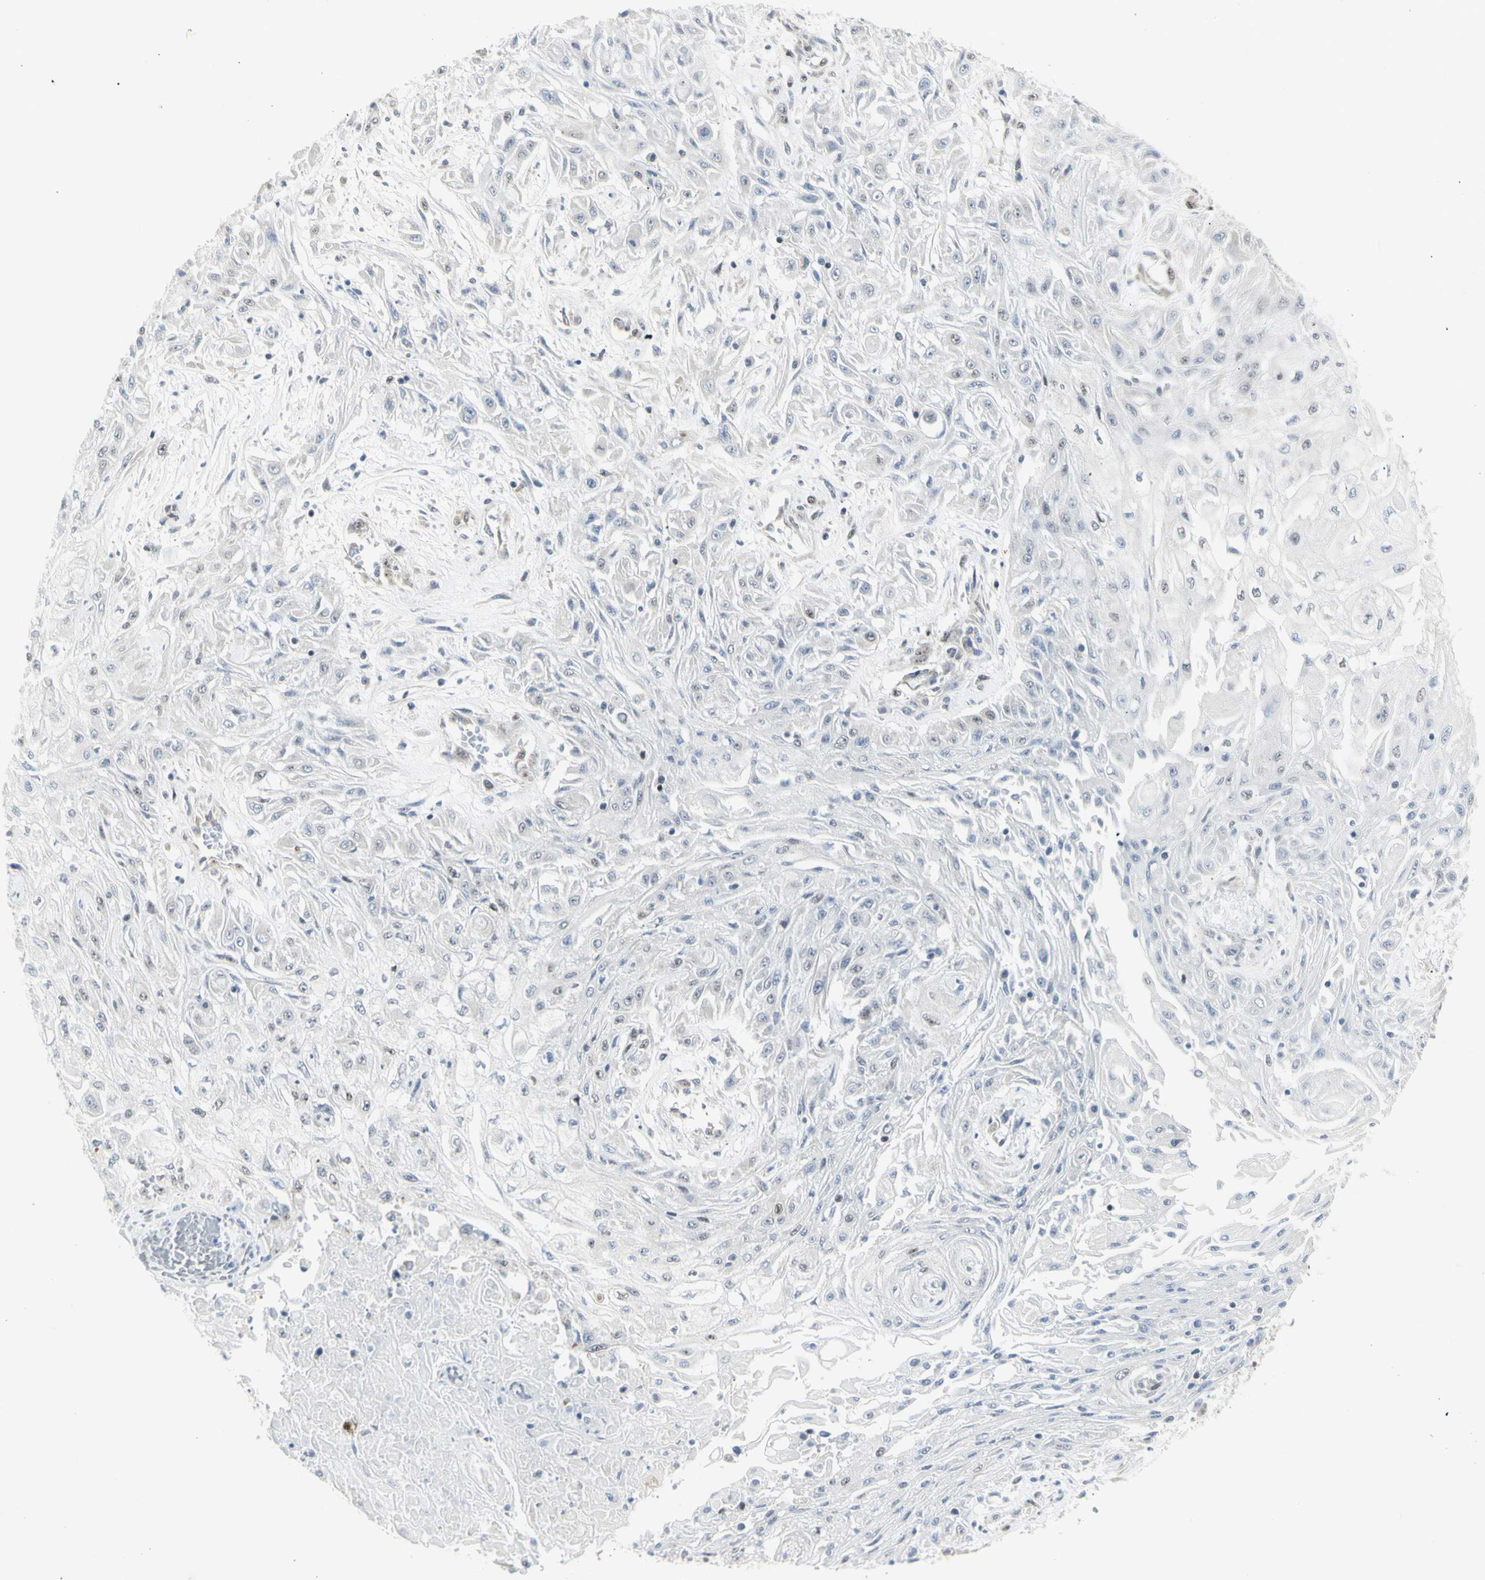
{"staining": {"intensity": "negative", "quantity": "none", "location": "none"}, "tissue": "skin cancer", "cell_type": "Tumor cells", "image_type": "cancer", "snomed": [{"axis": "morphology", "description": "Squamous cell carcinoma, NOS"}, {"axis": "topography", "description": "Skin"}], "caption": "Image shows no protein positivity in tumor cells of skin cancer (squamous cell carcinoma) tissue.", "gene": "DHRS7B", "patient": {"sex": "male", "age": 75}}